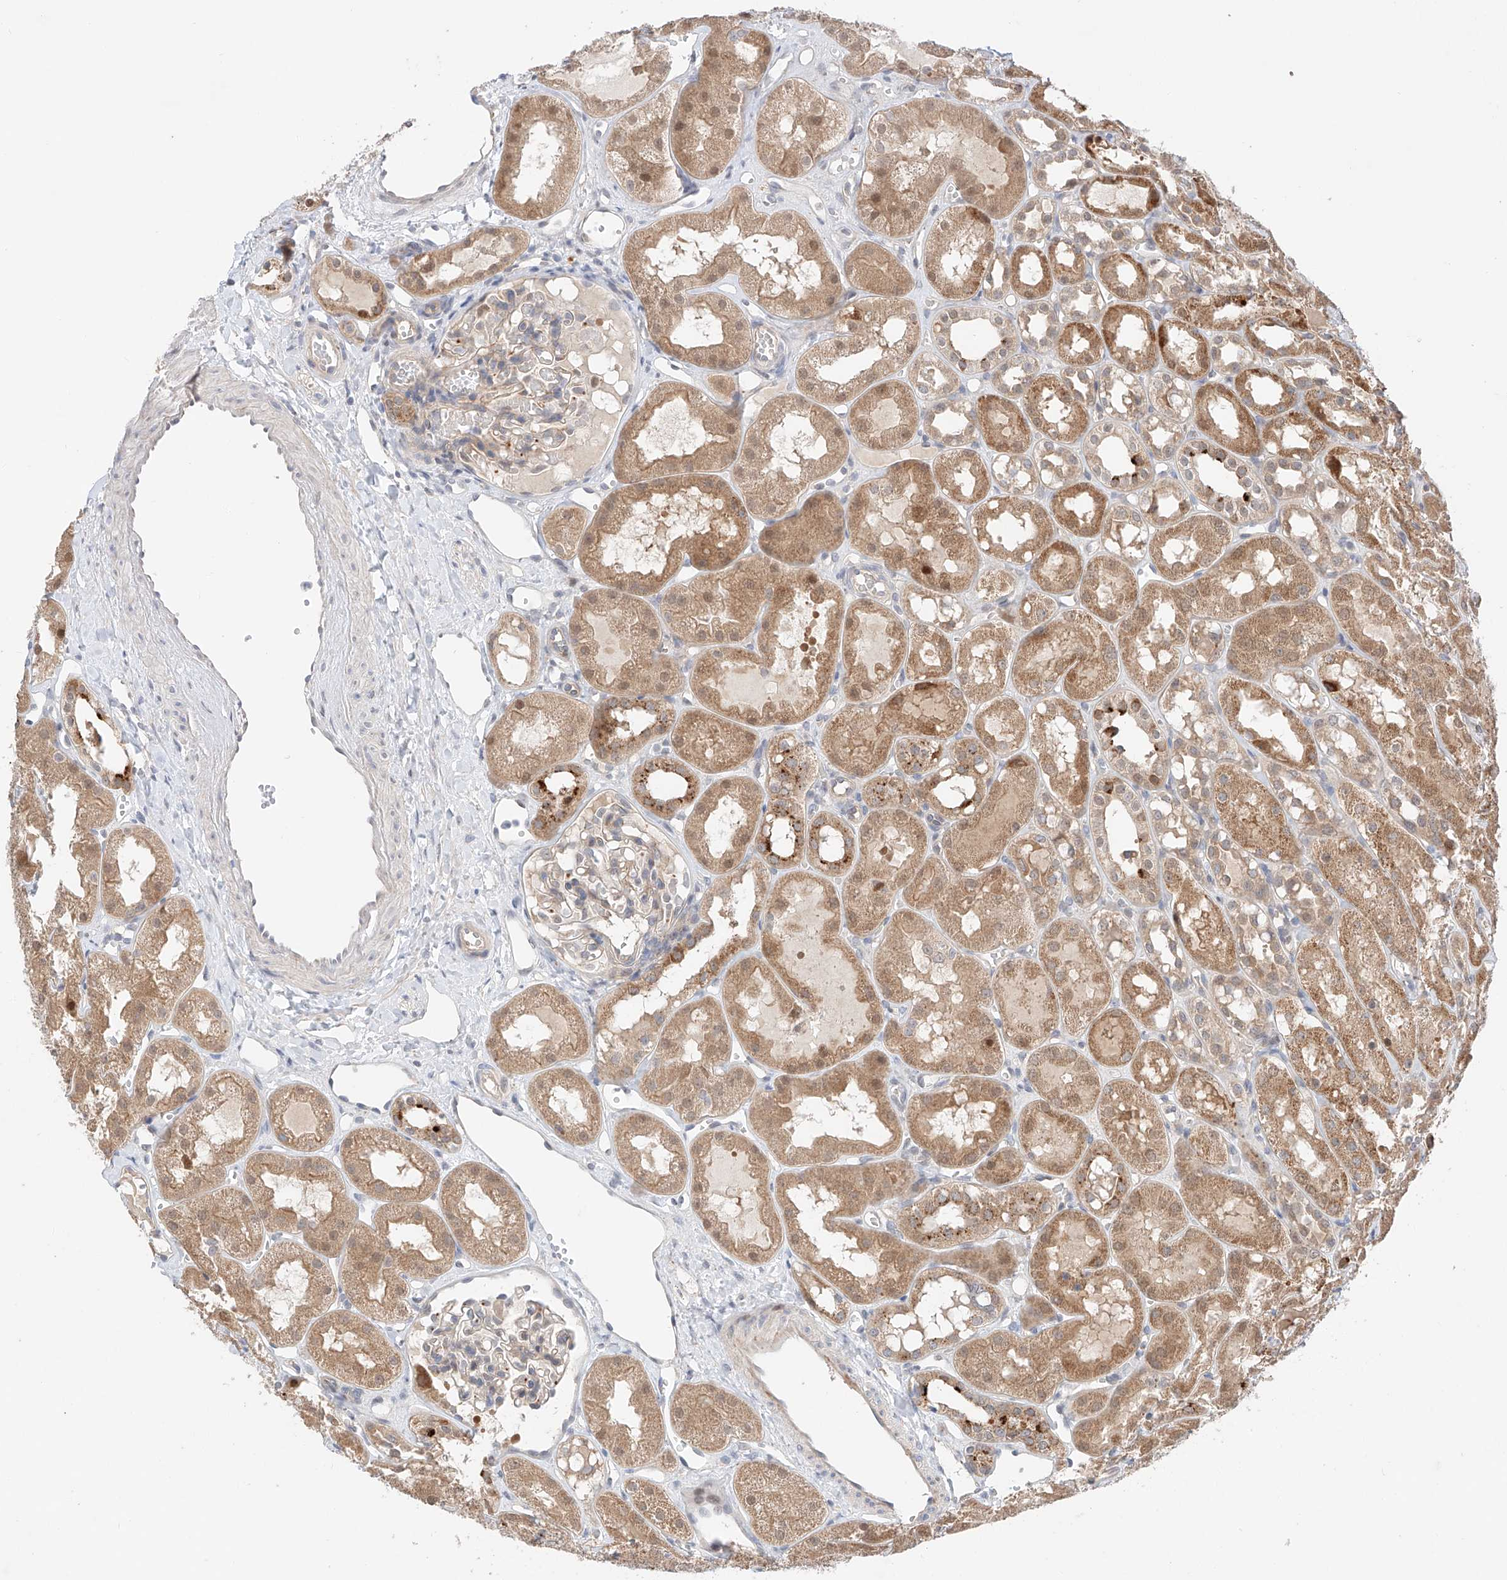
{"staining": {"intensity": "weak", "quantity": "25%-75%", "location": "cytoplasmic/membranous"}, "tissue": "kidney", "cell_type": "Cells in glomeruli", "image_type": "normal", "snomed": [{"axis": "morphology", "description": "Normal tissue, NOS"}, {"axis": "topography", "description": "Kidney"}], "caption": "Immunohistochemistry (IHC) photomicrograph of benign kidney stained for a protein (brown), which displays low levels of weak cytoplasmic/membranous expression in about 25%-75% of cells in glomeruli.", "gene": "GCNT1", "patient": {"sex": "male", "age": 16}}